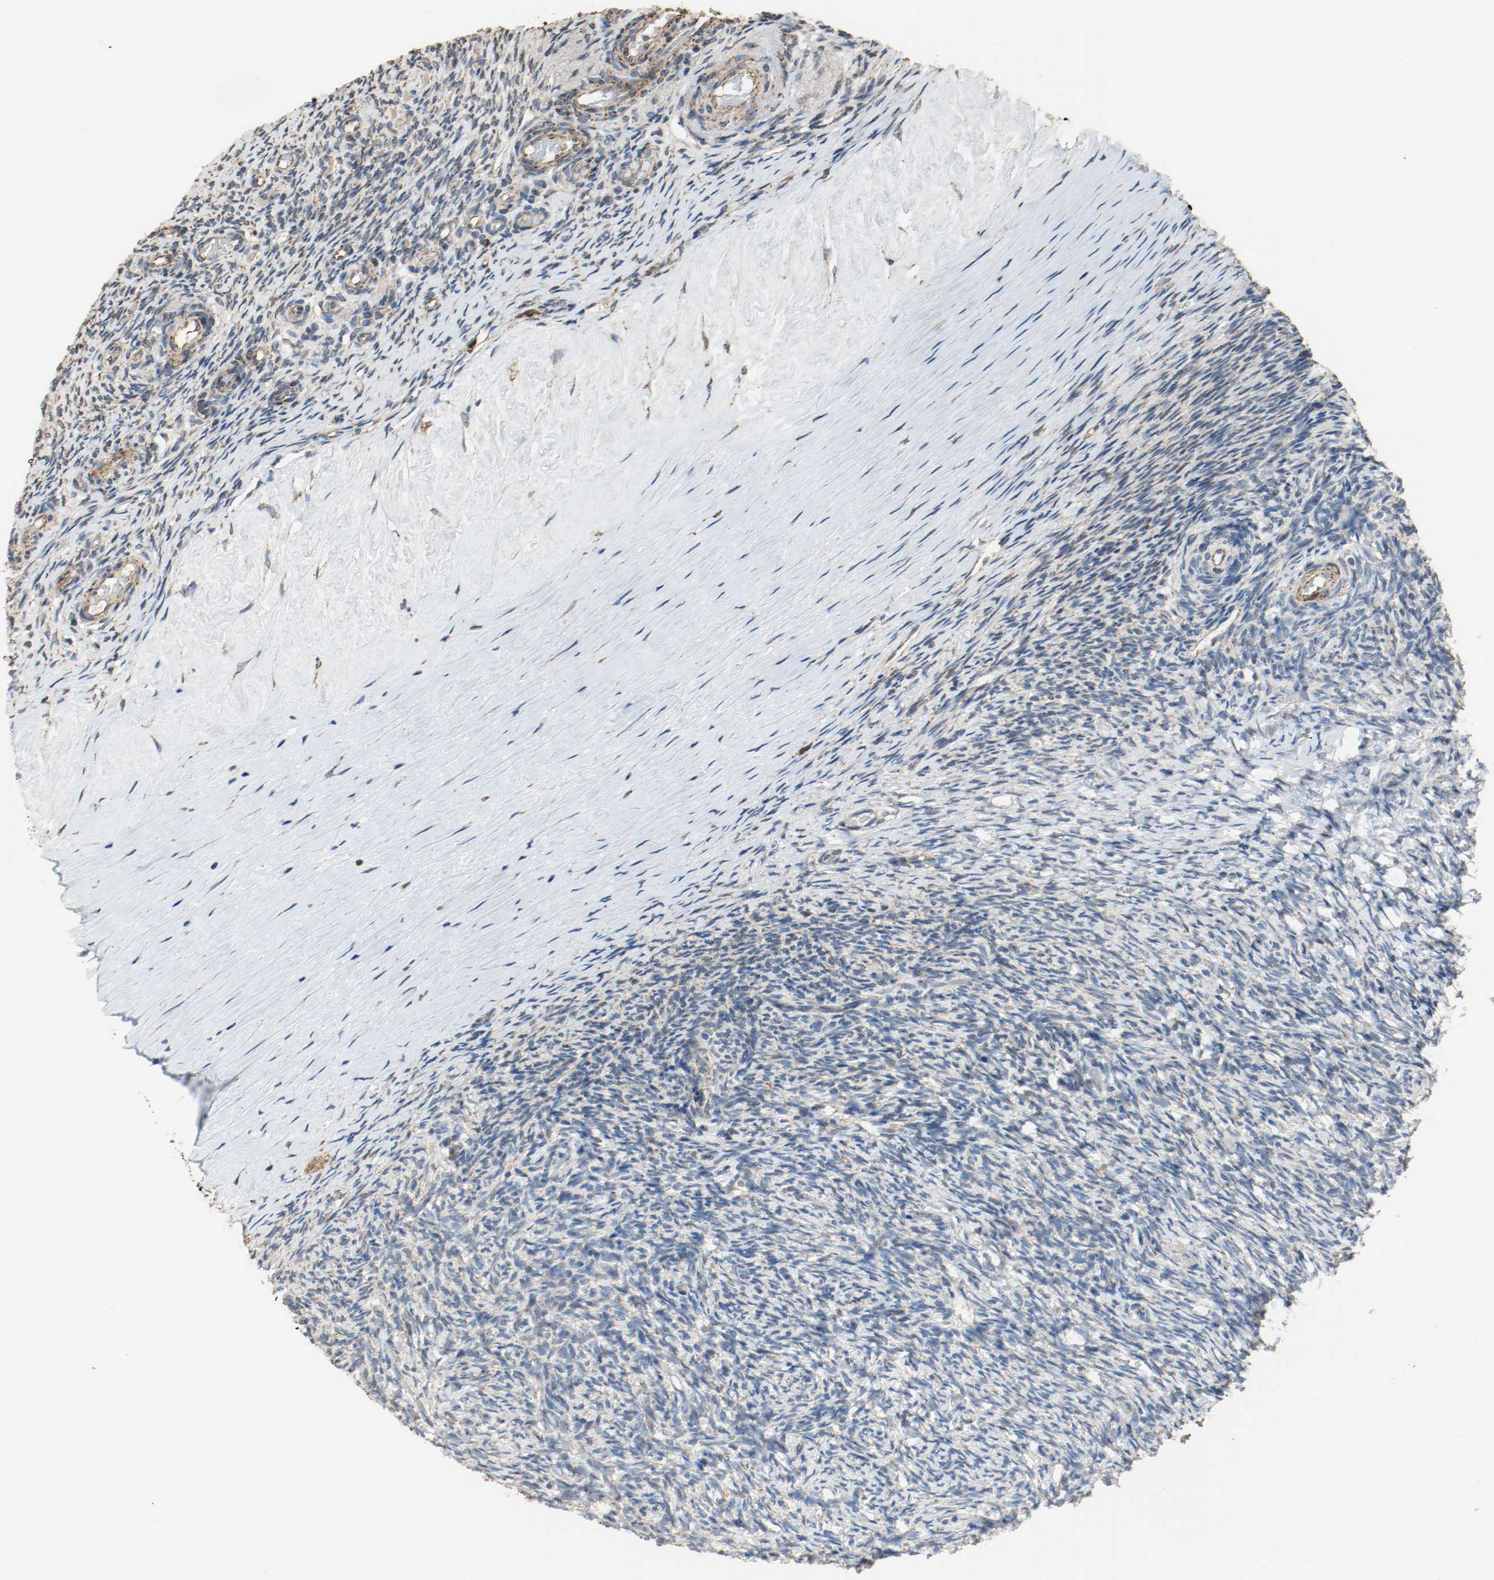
{"staining": {"intensity": "moderate", "quantity": "25%-75%", "location": "cytoplasmic/membranous"}, "tissue": "ovary", "cell_type": "Ovarian stroma cells", "image_type": "normal", "snomed": [{"axis": "morphology", "description": "Normal tissue, NOS"}, {"axis": "topography", "description": "Ovary"}], "caption": "This photomicrograph demonstrates benign ovary stained with immunohistochemistry (IHC) to label a protein in brown. The cytoplasmic/membranous of ovarian stroma cells show moderate positivity for the protein. Nuclei are counter-stained blue.", "gene": "ALDH4A1", "patient": {"sex": "female", "age": 60}}